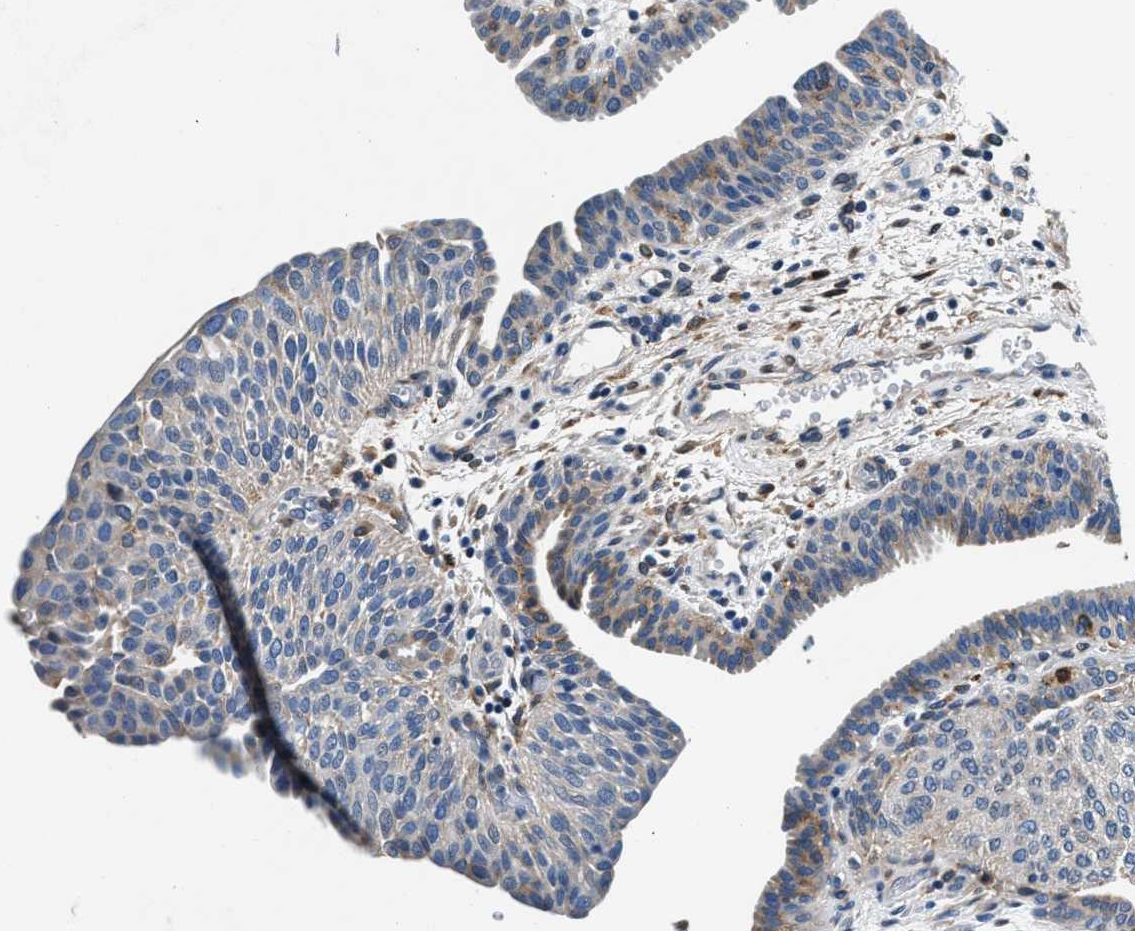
{"staining": {"intensity": "weak", "quantity": "<25%", "location": "cytoplasmic/membranous"}, "tissue": "urothelial cancer", "cell_type": "Tumor cells", "image_type": "cancer", "snomed": [{"axis": "morphology", "description": "Urothelial carcinoma, Low grade"}, {"axis": "morphology", "description": "Urothelial carcinoma, High grade"}, {"axis": "topography", "description": "Urinary bladder"}], "caption": "Tumor cells are negative for brown protein staining in urothelial carcinoma (high-grade).", "gene": "SLFN11", "patient": {"sex": "male", "age": 35}}